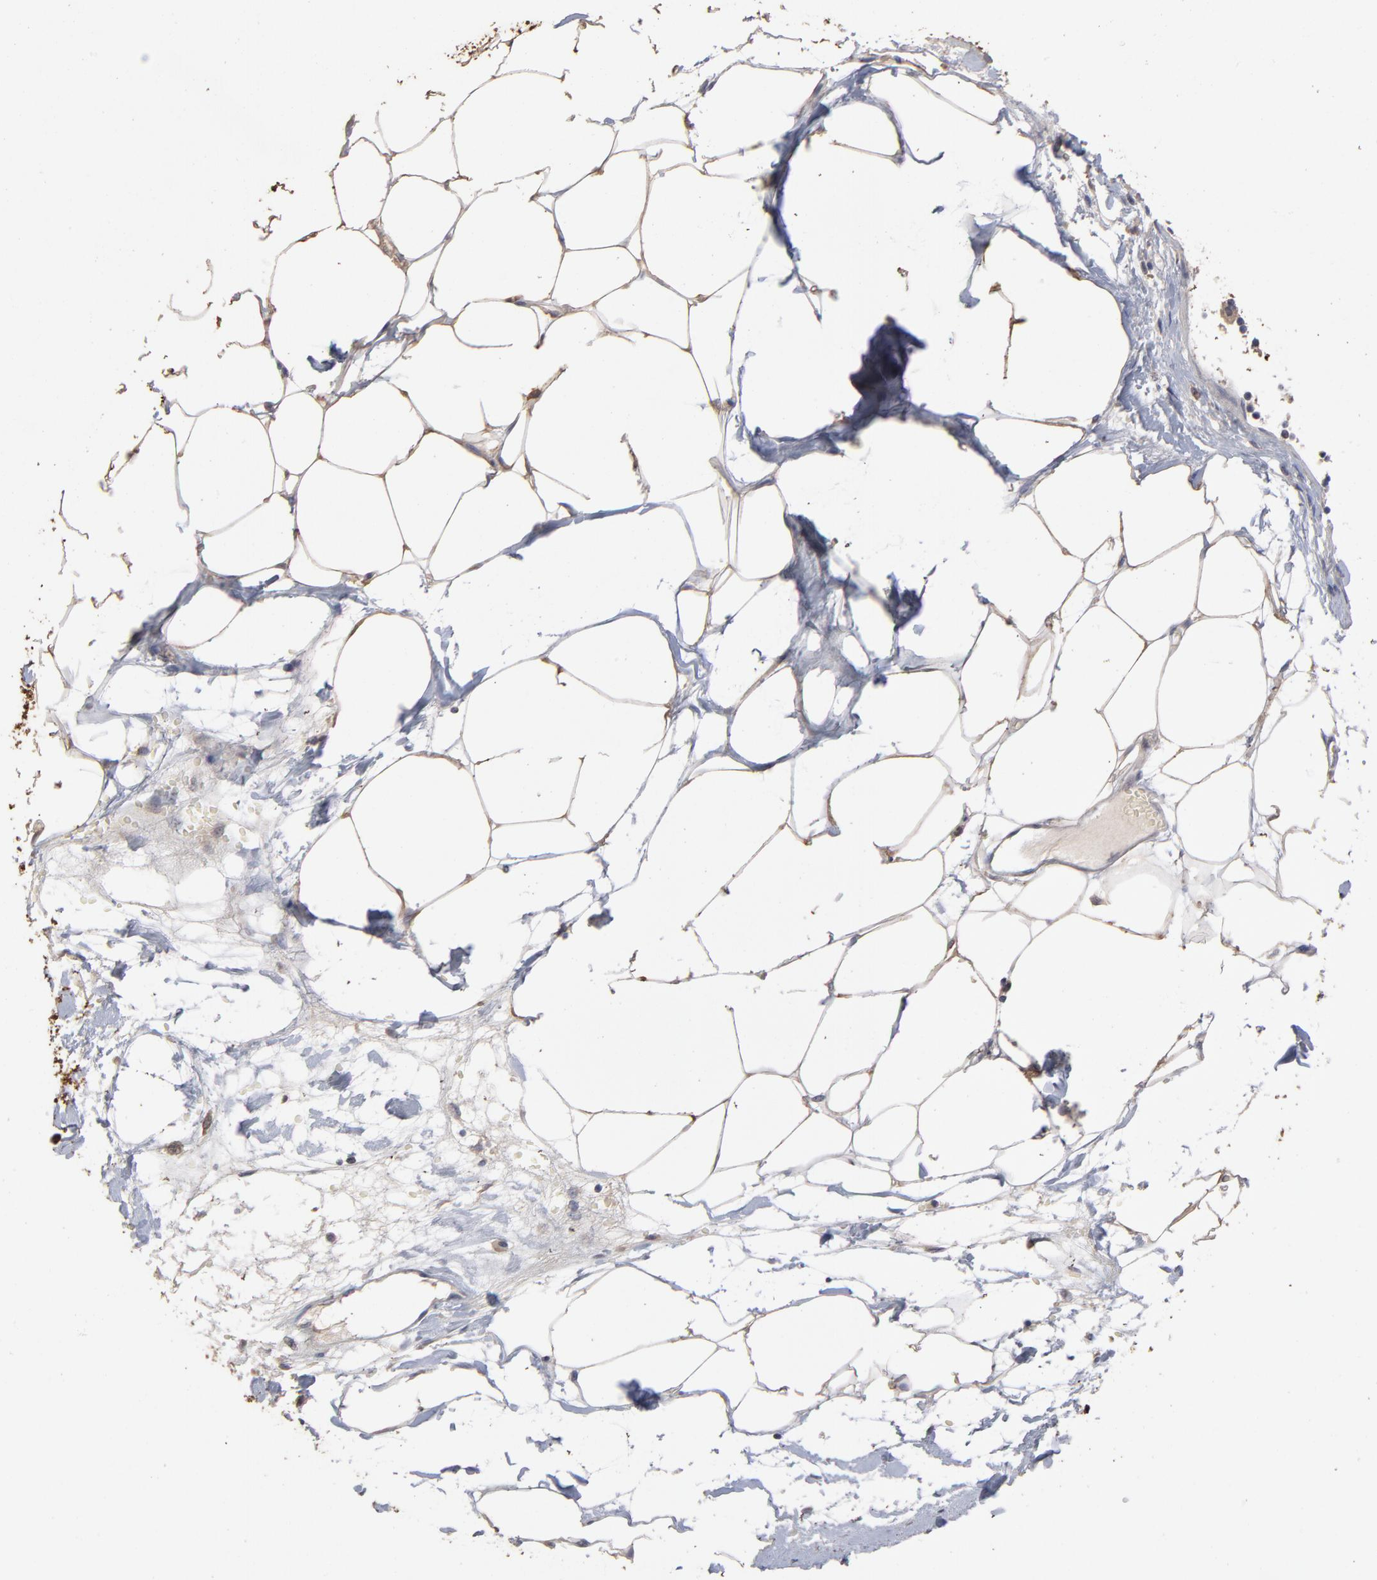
{"staining": {"intensity": "moderate", "quantity": ">75%", "location": "cytoplasmic/membranous"}, "tissue": "adipose tissue", "cell_type": "Adipocytes", "image_type": "normal", "snomed": [{"axis": "morphology", "description": "Normal tissue, NOS"}, {"axis": "morphology", "description": "Adenocarcinoma, NOS"}, {"axis": "topography", "description": "Colon"}, {"axis": "topography", "description": "Peripheral nerve tissue"}], "caption": "Immunohistochemical staining of normal human adipose tissue reveals >75% levels of moderate cytoplasmic/membranous protein expression in approximately >75% of adipocytes.", "gene": "TANGO2", "patient": {"sex": "male", "age": 14}}